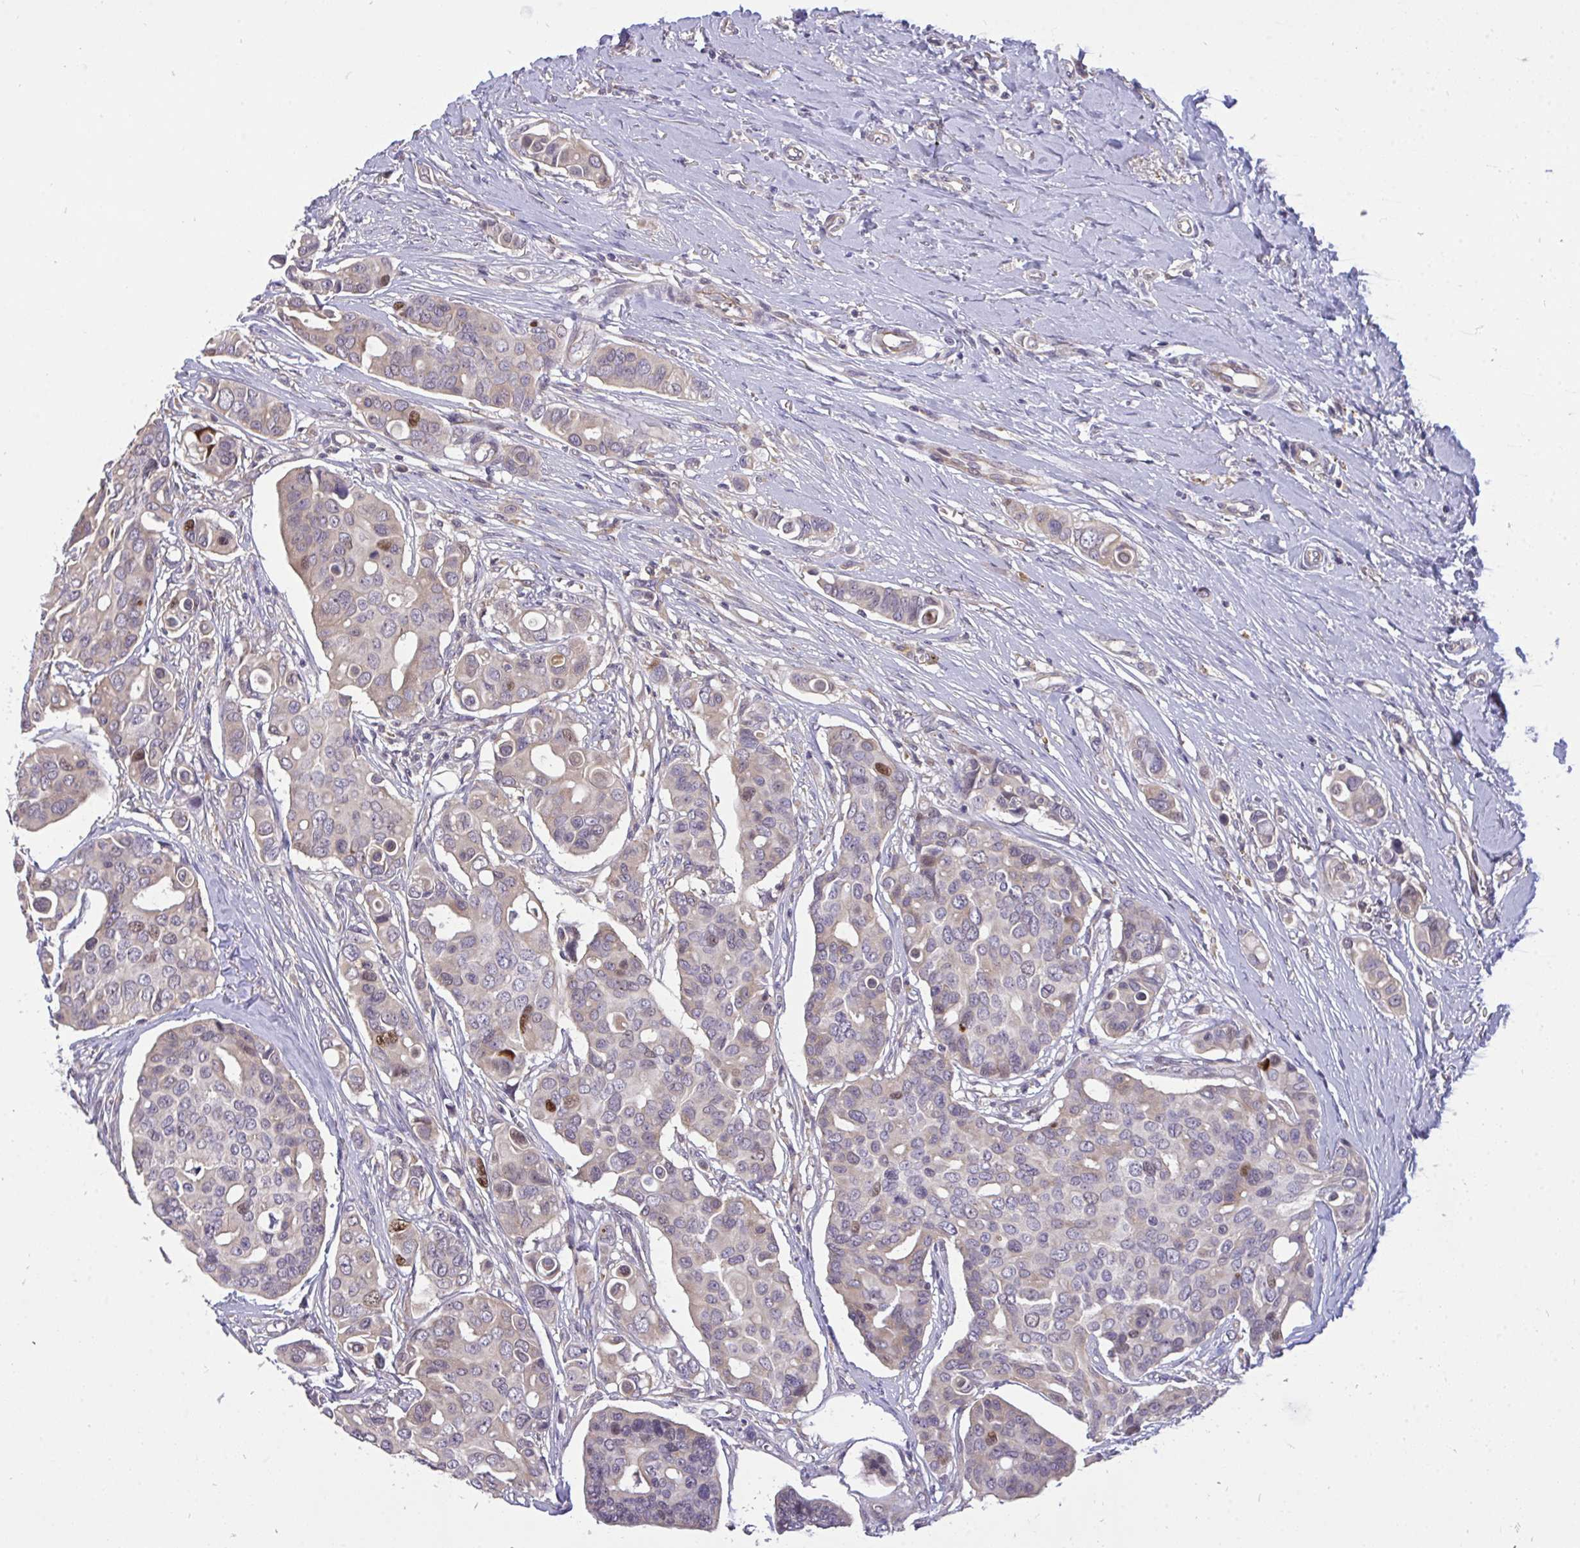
{"staining": {"intensity": "moderate", "quantity": "<25%", "location": "nuclear"}, "tissue": "breast cancer", "cell_type": "Tumor cells", "image_type": "cancer", "snomed": [{"axis": "morphology", "description": "Normal tissue, NOS"}, {"axis": "morphology", "description": "Duct carcinoma"}, {"axis": "topography", "description": "Skin"}, {"axis": "topography", "description": "Breast"}], "caption": "Moderate nuclear positivity is seen in approximately <25% of tumor cells in infiltrating ductal carcinoma (breast). (DAB IHC, brown staining for protein, blue staining for nuclei).", "gene": "C19orf54", "patient": {"sex": "female", "age": 54}}